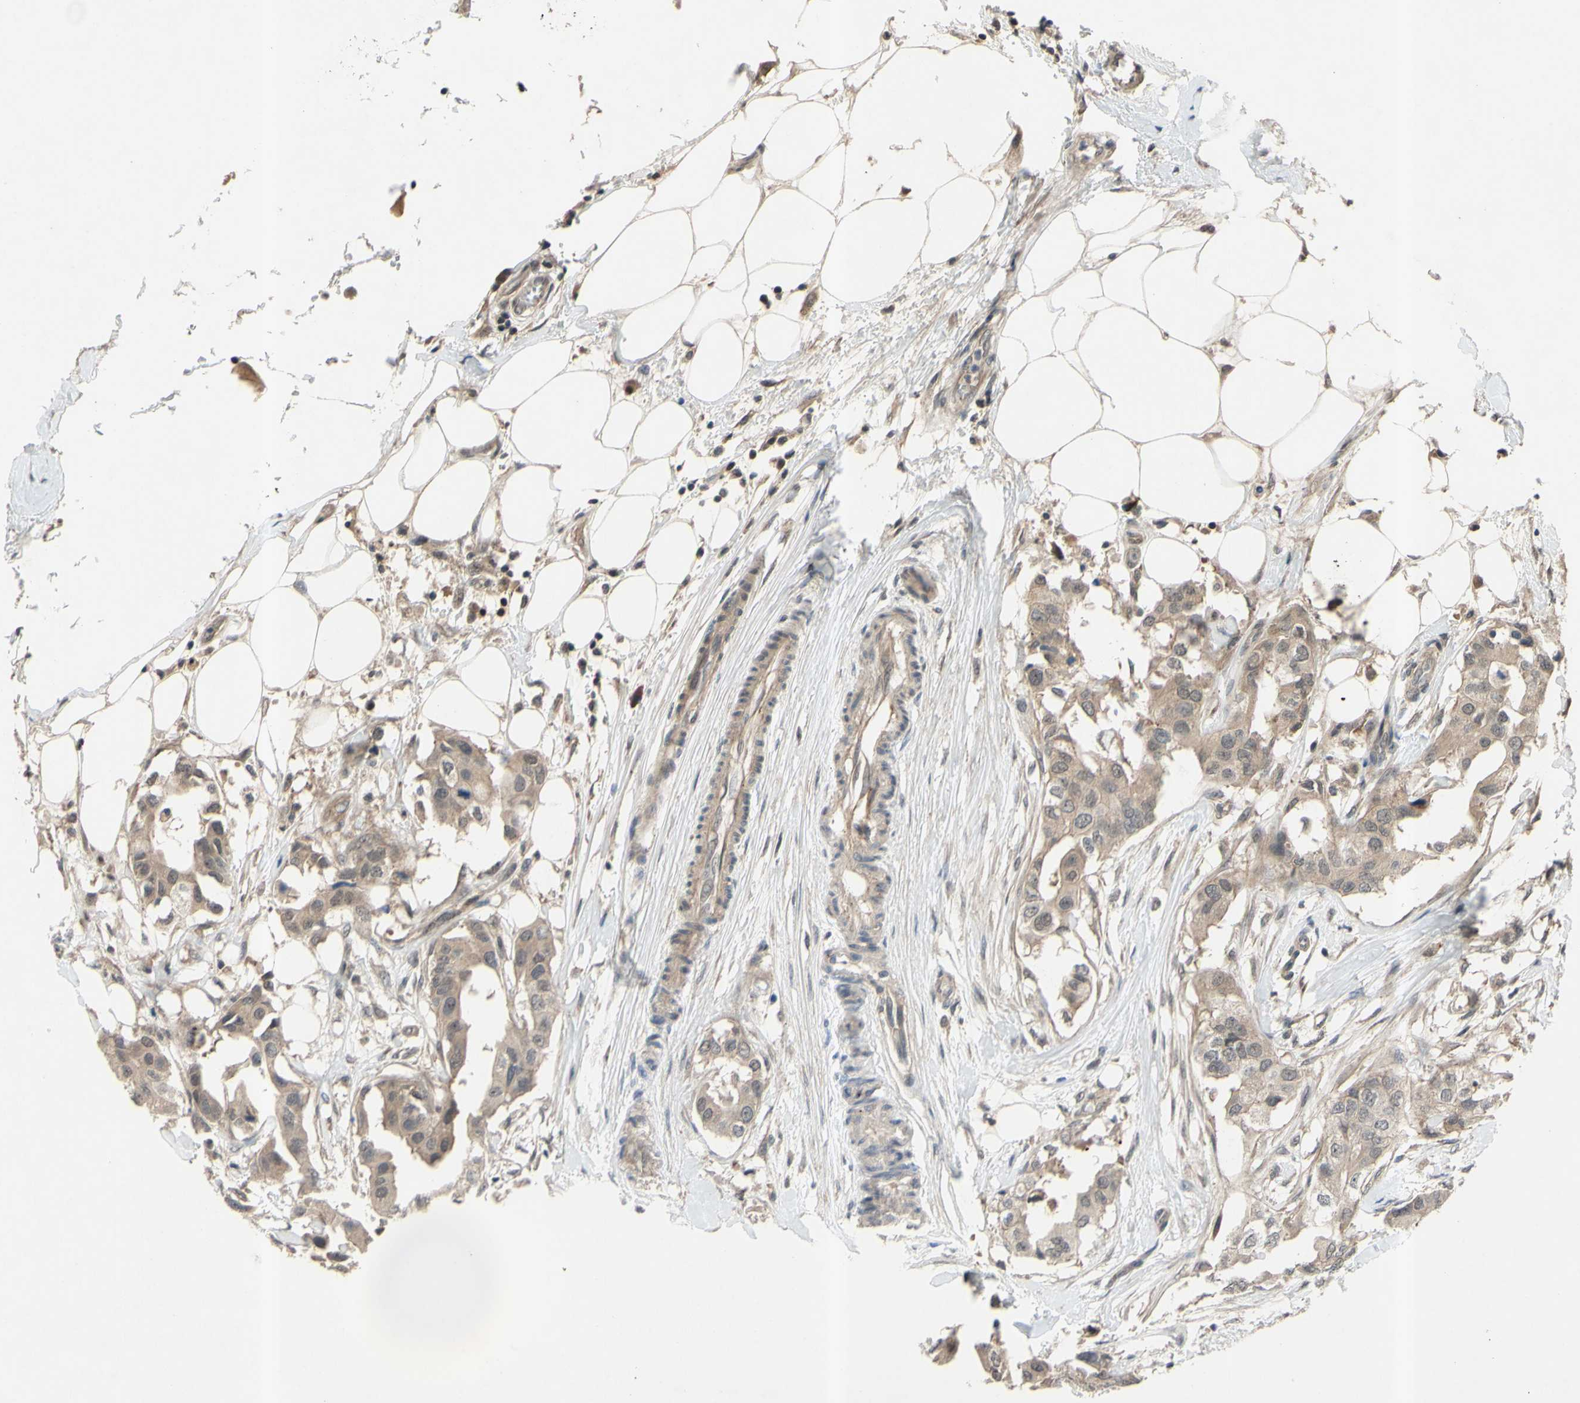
{"staining": {"intensity": "weak", "quantity": ">75%", "location": "cytoplasmic/membranous"}, "tissue": "breast cancer", "cell_type": "Tumor cells", "image_type": "cancer", "snomed": [{"axis": "morphology", "description": "Duct carcinoma"}, {"axis": "topography", "description": "Breast"}], "caption": "A low amount of weak cytoplasmic/membranous staining is appreciated in about >75% of tumor cells in breast cancer tissue. The staining was performed using DAB (3,3'-diaminobenzidine), with brown indicating positive protein expression. Nuclei are stained blue with hematoxylin.", "gene": "ALK", "patient": {"sex": "female", "age": 40}}